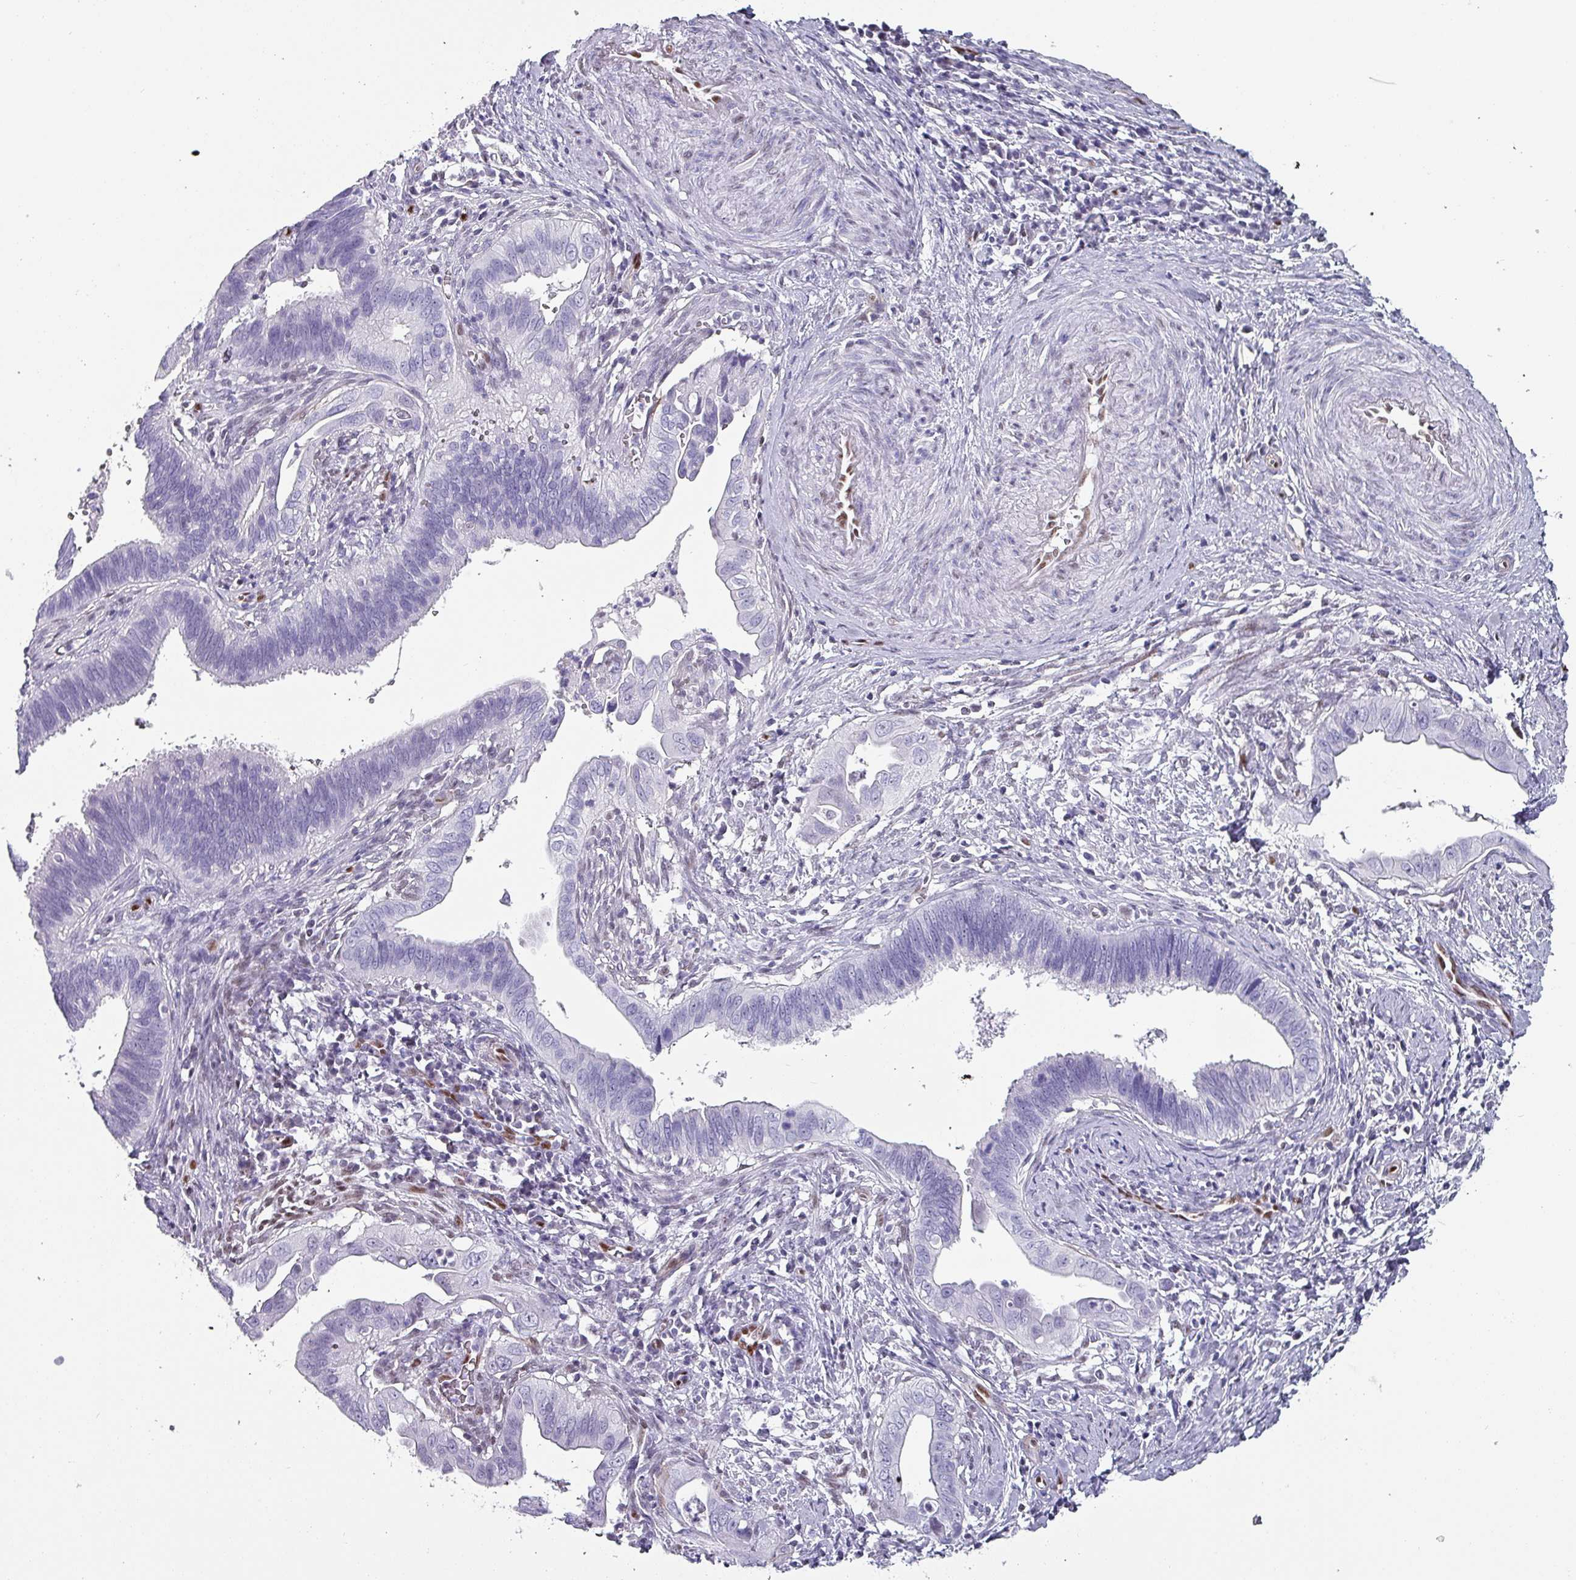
{"staining": {"intensity": "negative", "quantity": "none", "location": "none"}, "tissue": "cervical cancer", "cell_type": "Tumor cells", "image_type": "cancer", "snomed": [{"axis": "morphology", "description": "Adenocarcinoma, NOS"}, {"axis": "topography", "description": "Cervix"}], "caption": "Cervical cancer (adenocarcinoma) stained for a protein using immunohistochemistry (IHC) reveals no expression tumor cells.", "gene": "ZNF816-ZNF321P", "patient": {"sex": "female", "age": 42}}